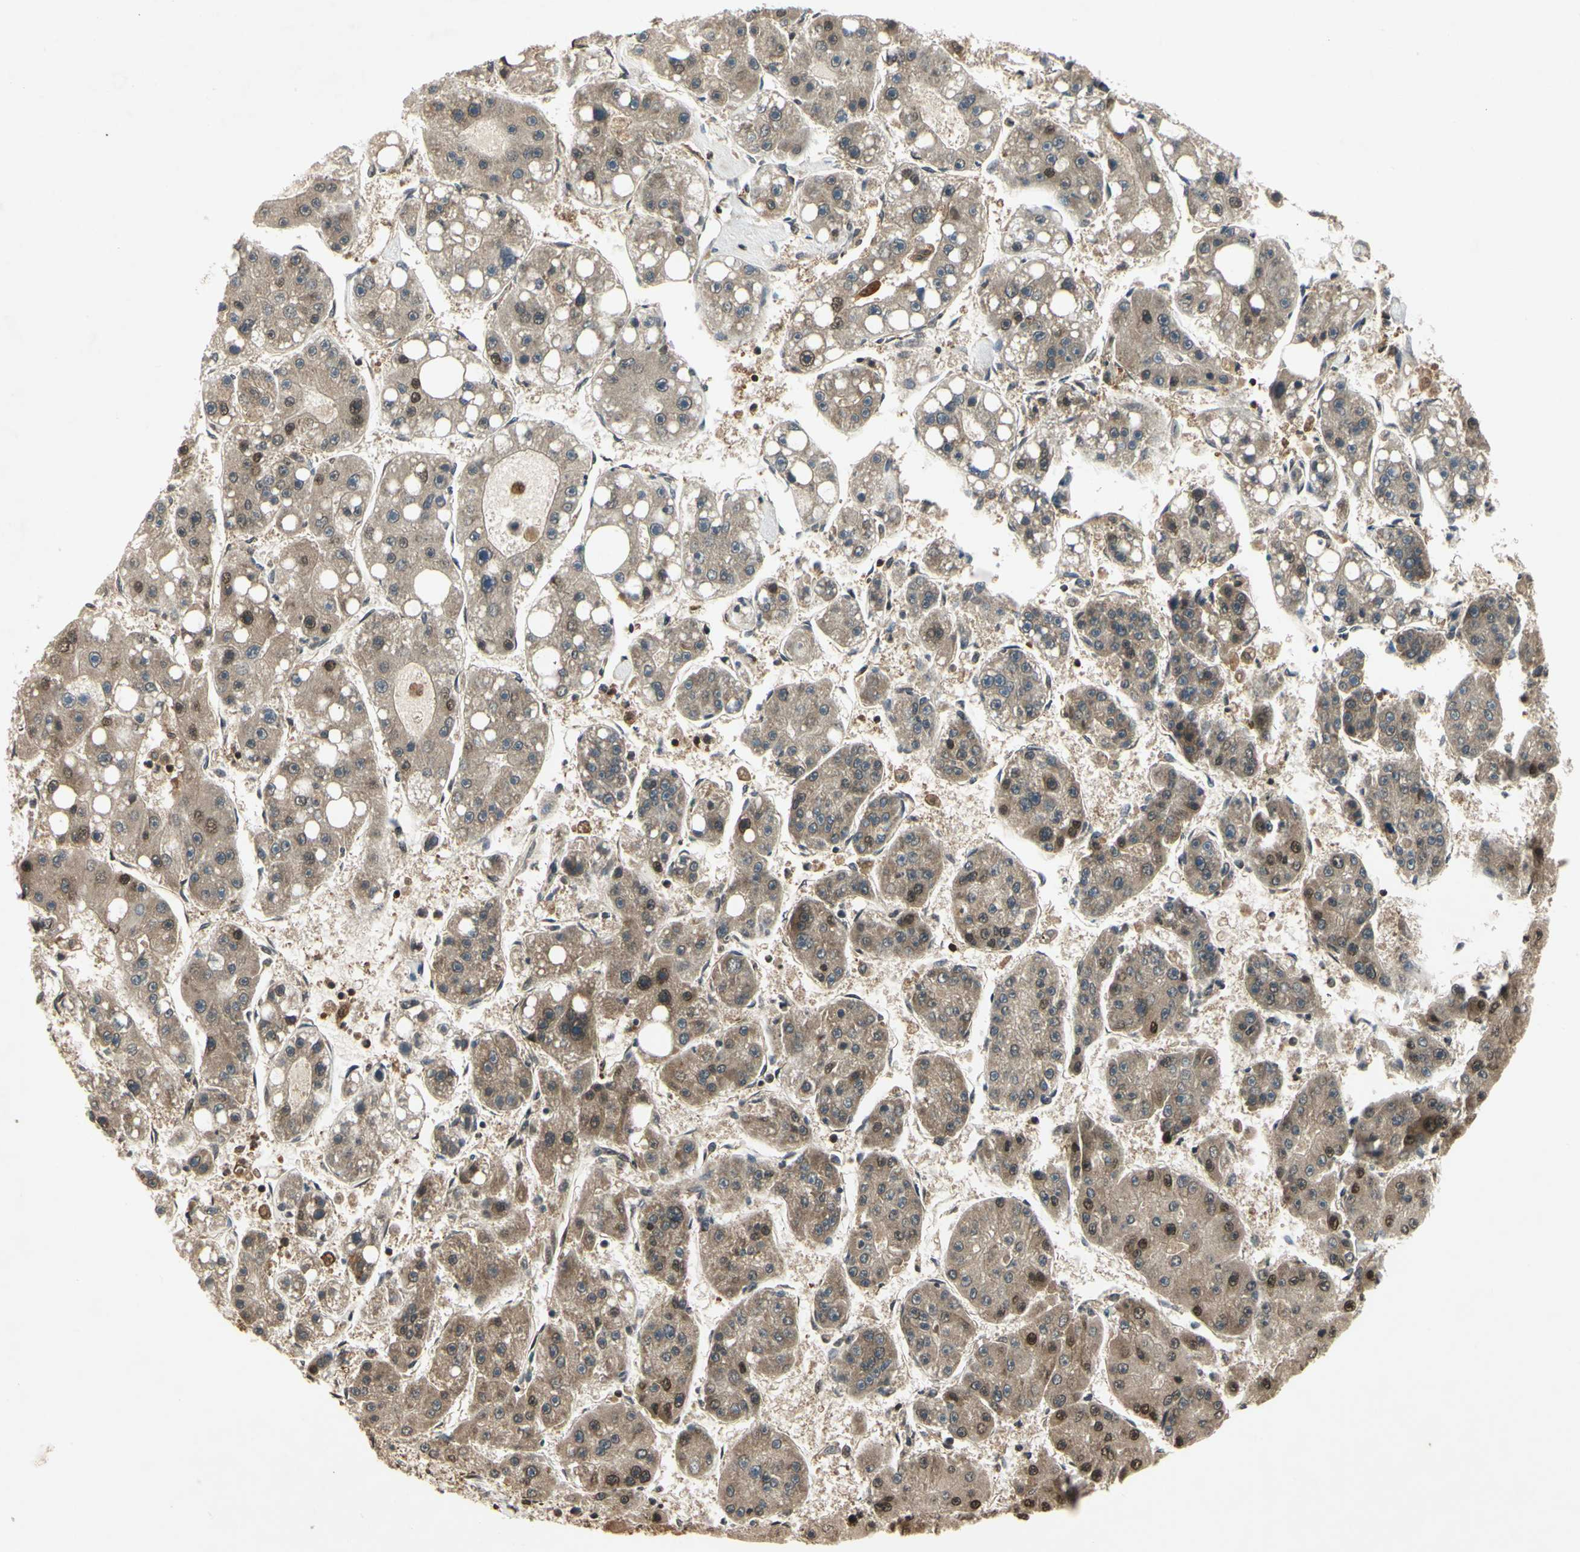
{"staining": {"intensity": "moderate", "quantity": ">75%", "location": "cytoplasmic/membranous"}, "tissue": "liver cancer", "cell_type": "Tumor cells", "image_type": "cancer", "snomed": [{"axis": "morphology", "description": "Carcinoma, Hepatocellular, NOS"}, {"axis": "topography", "description": "Liver"}], "caption": "High-magnification brightfield microscopy of liver cancer stained with DAB (brown) and counterstained with hematoxylin (blue). tumor cells exhibit moderate cytoplasmic/membranous positivity is appreciated in approximately>75% of cells.", "gene": "GSR", "patient": {"sex": "female", "age": 61}}